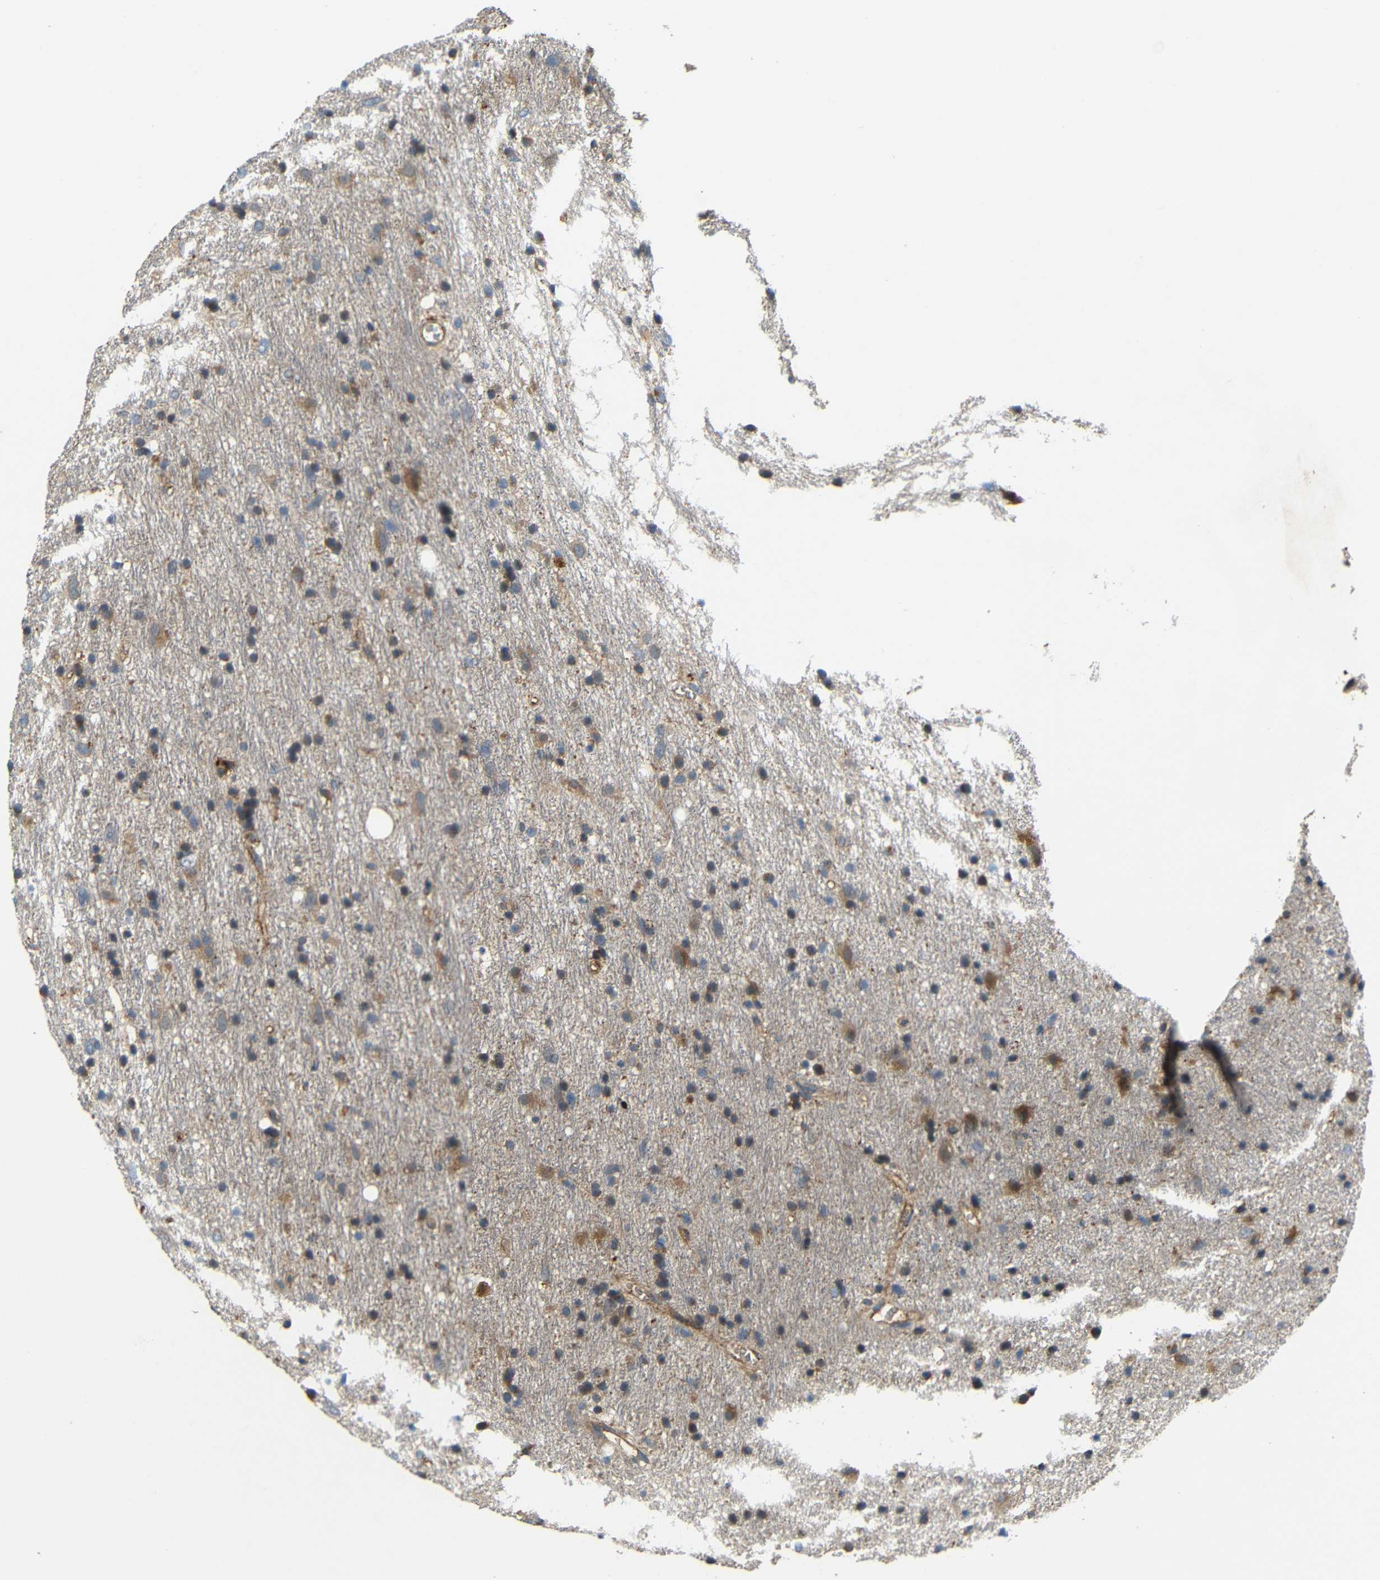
{"staining": {"intensity": "moderate", "quantity": "<25%", "location": "cytoplasmic/membranous"}, "tissue": "glioma", "cell_type": "Tumor cells", "image_type": "cancer", "snomed": [{"axis": "morphology", "description": "Glioma, malignant, Low grade"}, {"axis": "topography", "description": "Brain"}], "caption": "Low-grade glioma (malignant) stained with immunohistochemistry (IHC) demonstrates moderate cytoplasmic/membranous staining in approximately <25% of tumor cells. The staining was performed using DAB (3,3'-diaminobenzidine), with brown indicating positive protein expression. Nuclei are stained blue with hematoxylin.", "gene": "ATP7A", "patient": {"sex": "male", "age": 77}}